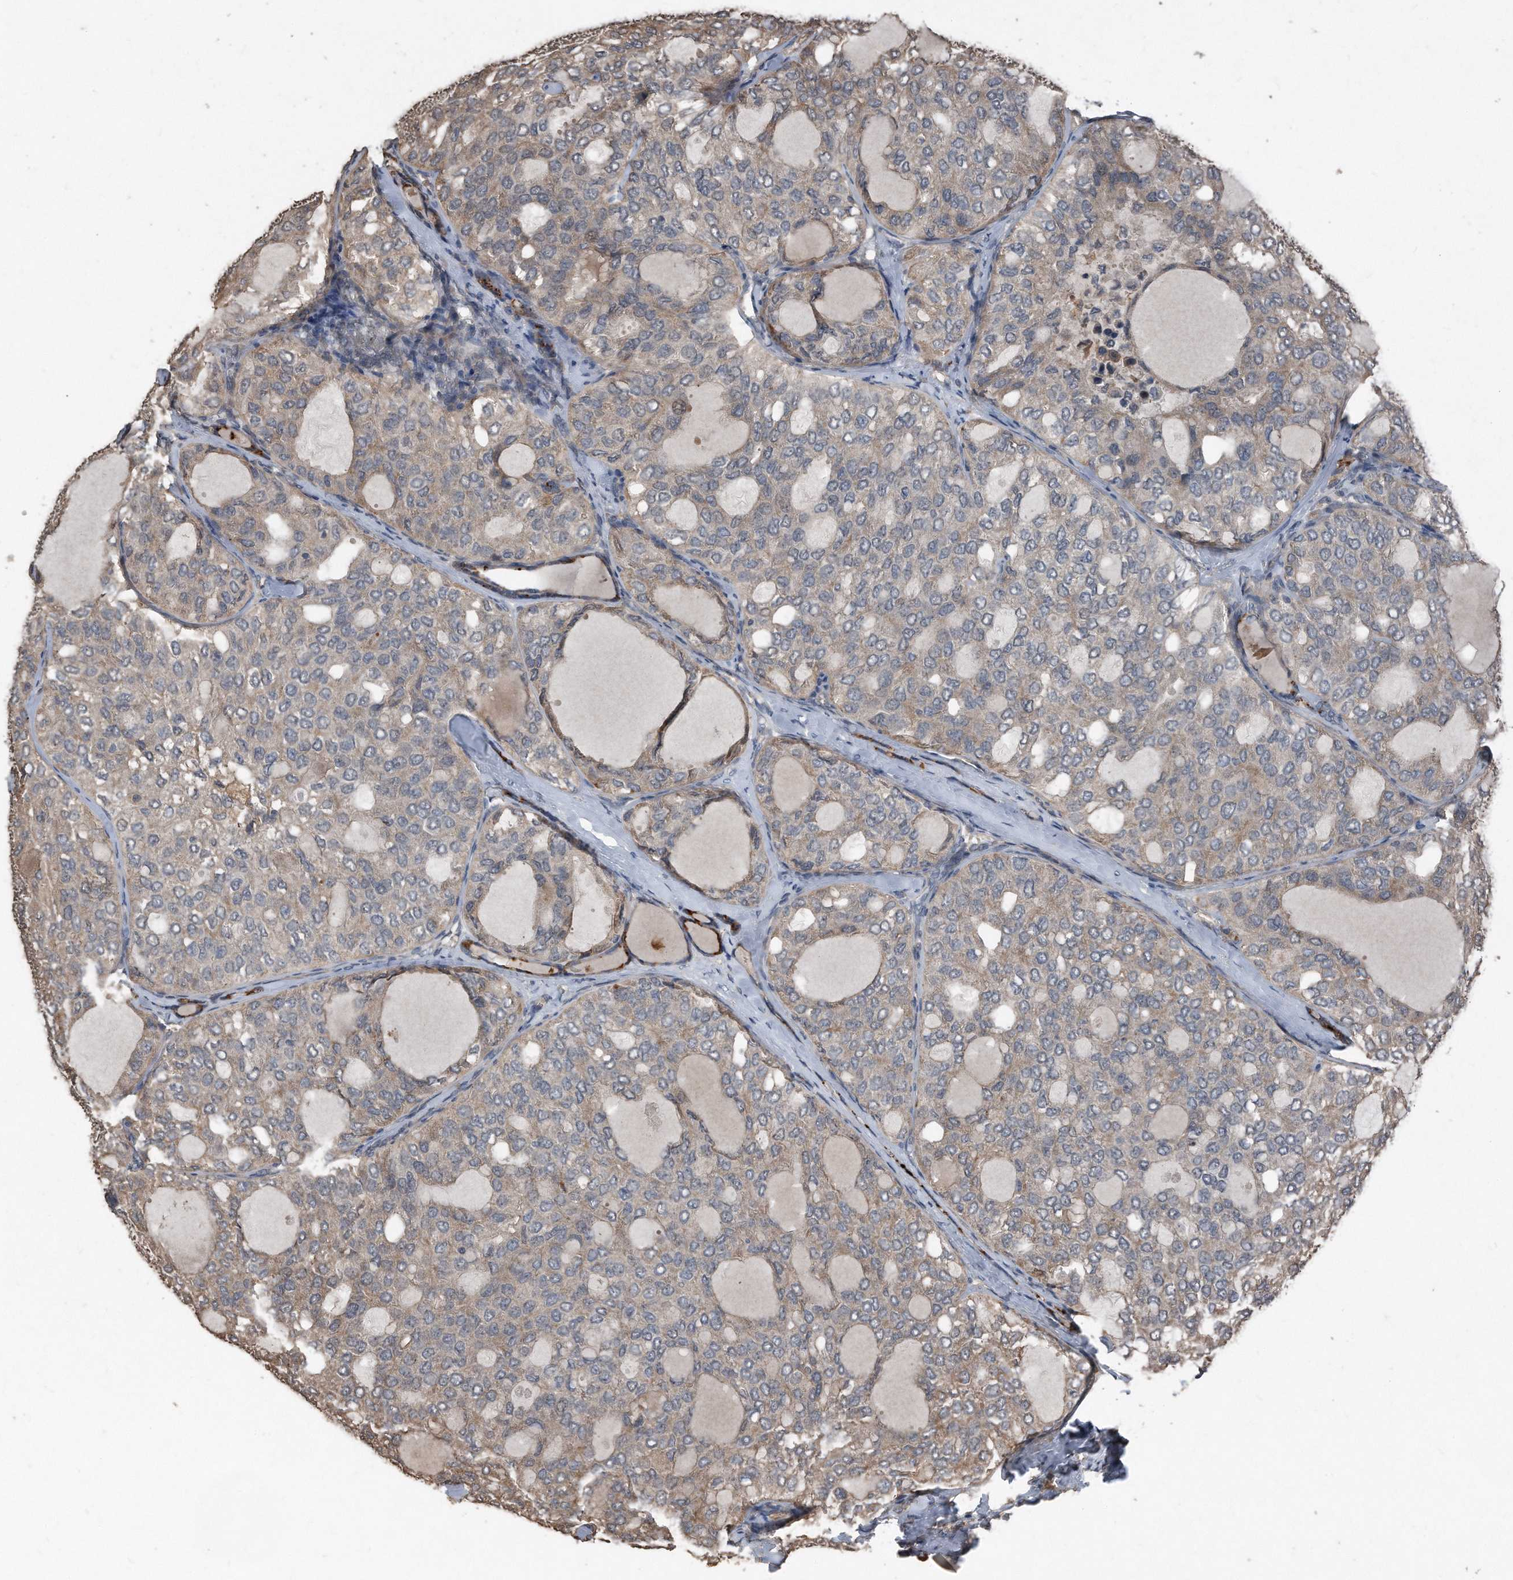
{"staining": {"intensity": "weak", "quantity": "<25%", "location": "cytoplasmic/membranous"}, "tissue": "thyroid cancer", "cell_type": "Tumor cells", "image_type": "cancer", "snomed": [{"axis": "morphology", "description": "Follicular adenoma carcinoma, NOS"}, {"axis": "topography", "description": "Thyroid gland"}], "caption": "Tumor cells are negative for brown protein staining in thyroid cancer.", "gene": "ANKRD10", "patient": {"sex": "male", "age": 75}}